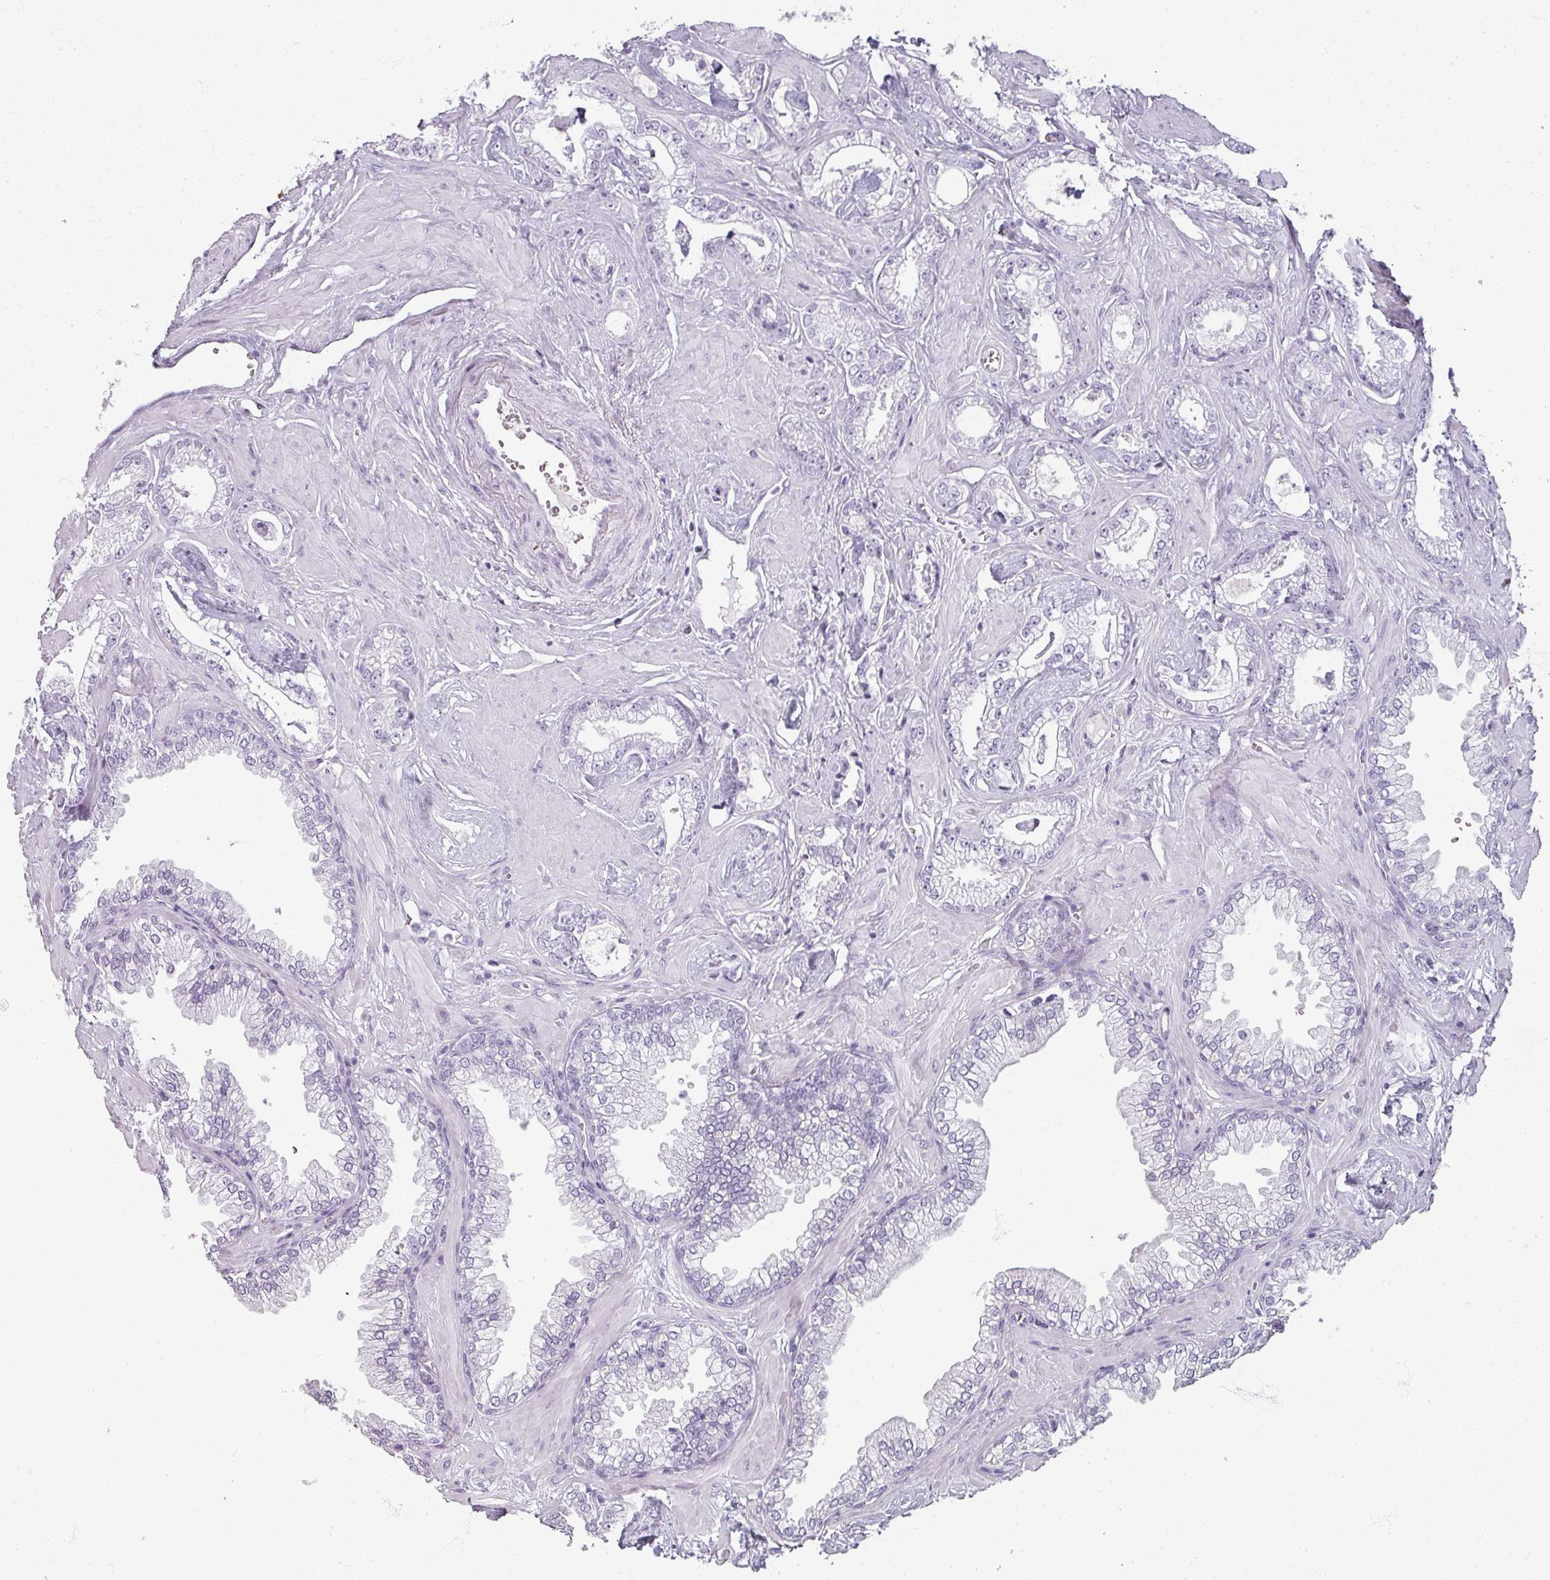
{"staining": {"intensity": "negative", "quantity": "none", "location": "none"}, "tissue": "prostate cancer", "cell_type": "Tumor cells", "image_type": "cancer", "snomed": [{"axis": "morphology", "description": "Adenocarcinoma, Low grade"}, {"axis": "topography", "description": "Prostate"}], "caption": "Tumor cells are negative for protein expression in human prostate cancer (adenocarcinoma (low-grade)).", "gene": "REG3G", "patient": {"sex": "male", "age": 60}}